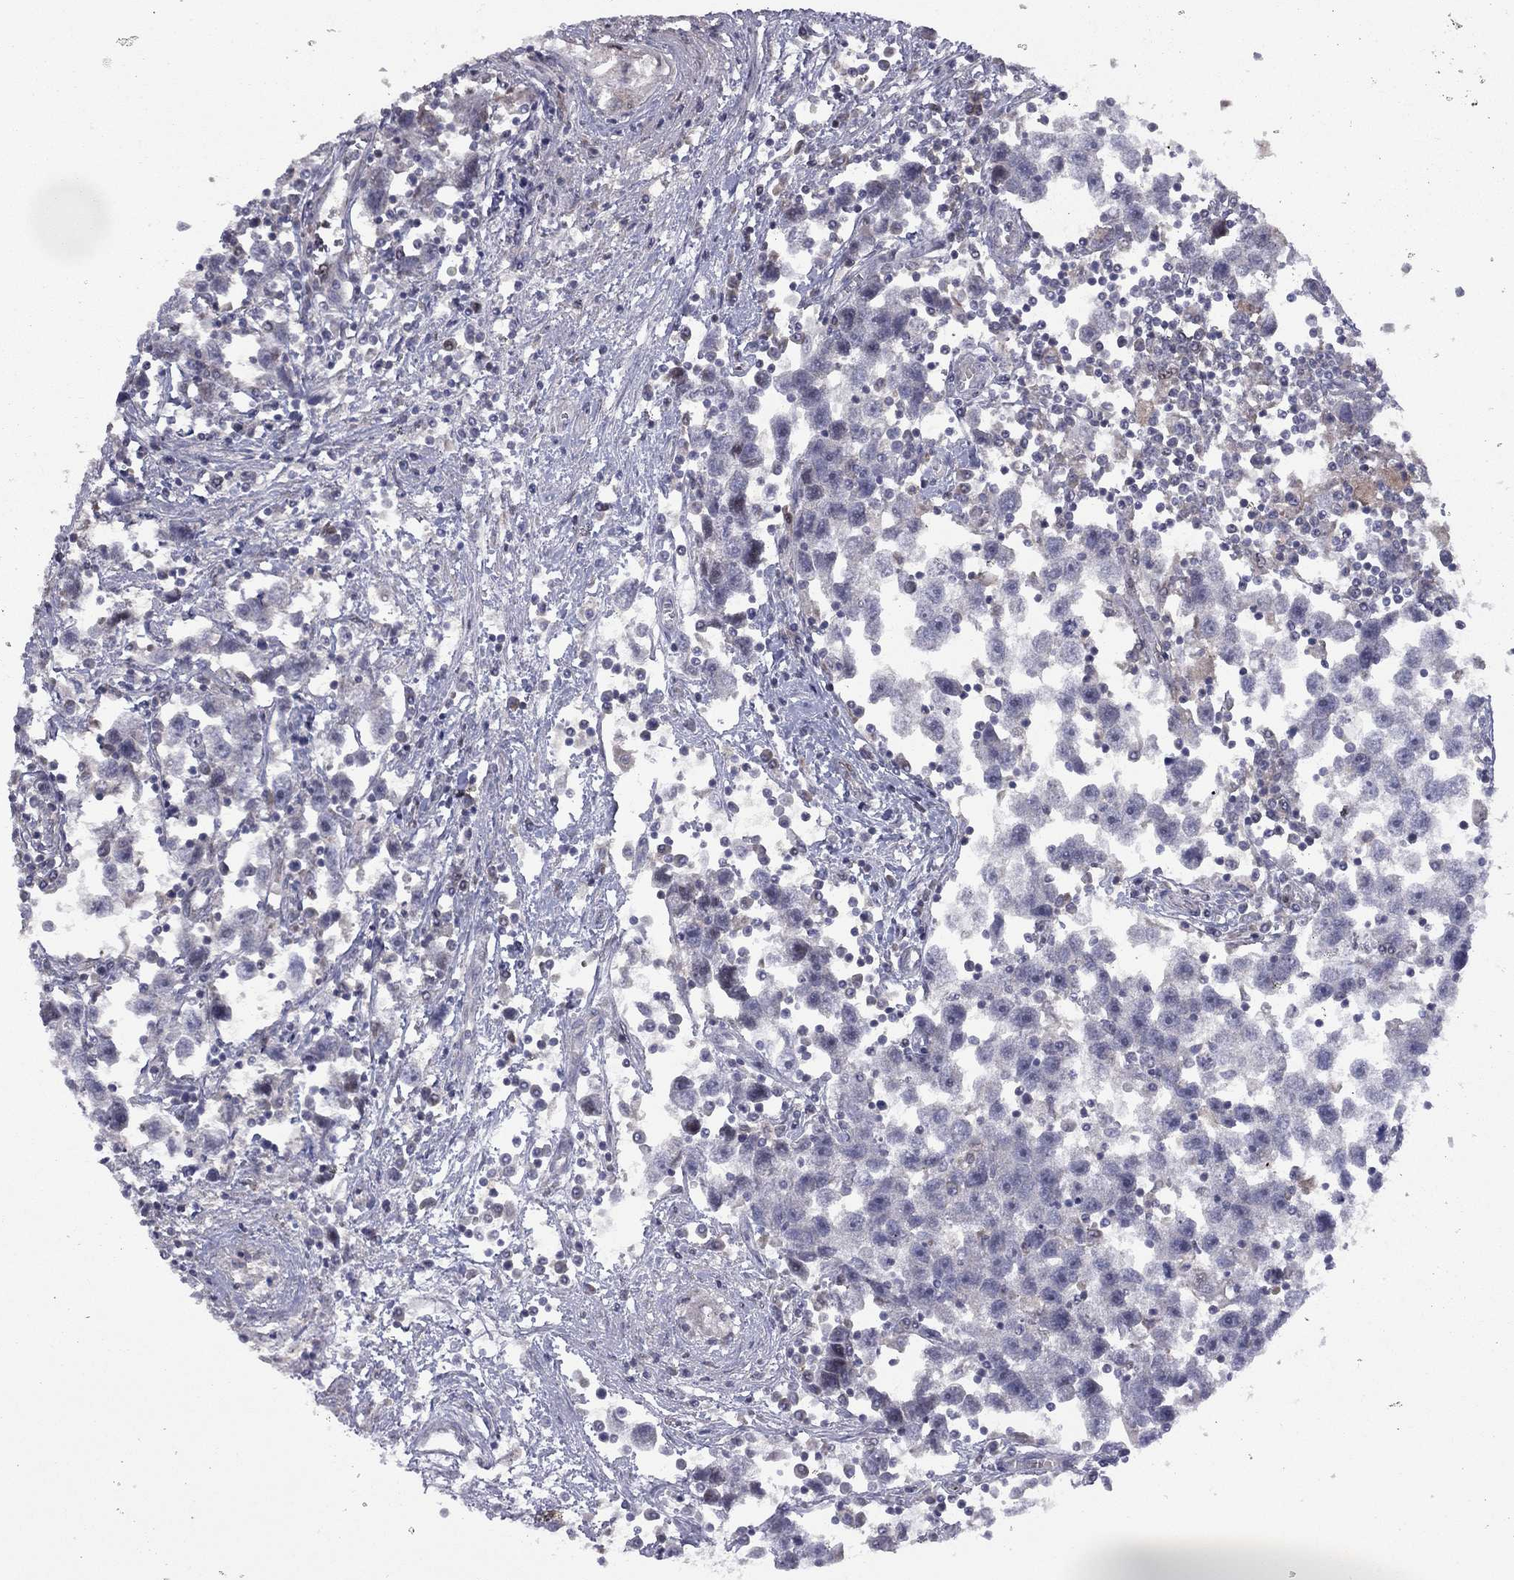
{"staining": {"intensity": "negative", "quantity": "none", "location": "none"}, "tissue": "testis cancer", "cell_type": "Tumor cells", "image_type": "cancer", "snomed": [{"axis": "morphology", "description": "Seminoma, NOS"}, {"axis": "topography", "description": "Testis"}], "caption": "DAB (3,3'-diaminobenzidine) immunohistochemical staining of human testis cancer (seminoma) shows no significant staining in tumor cells.", "gene": "DUSP7", "patient": {"sex": "male", "age": 30}}